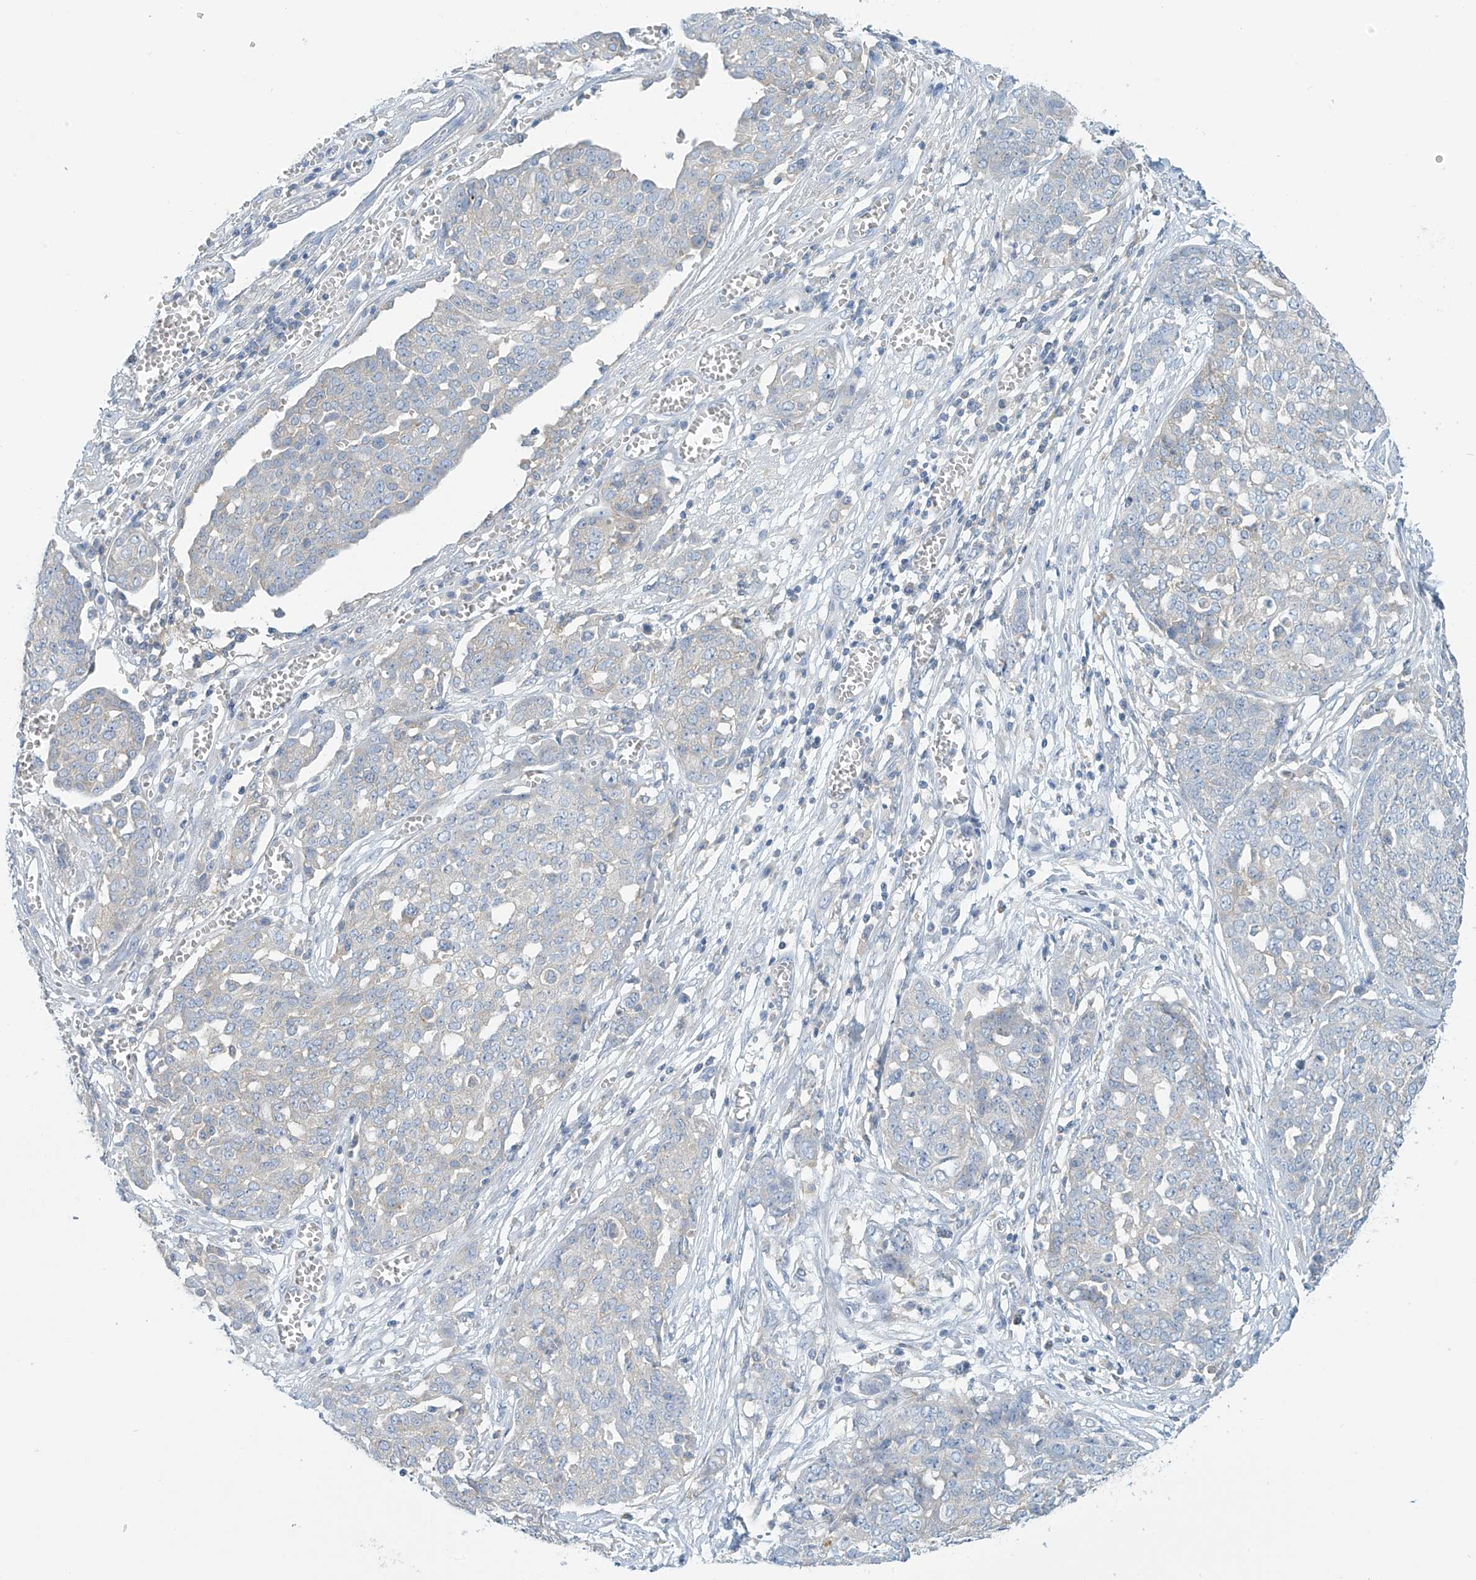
{"staining": {"intensity": "negative", "quantity": "none", "location": "none"}, "tissue": "ovarian cancer", "cell_type": "Tumor cells", "image_type": "cancer", "snomed": [{"axis": "morphology", "description": "Cystadenocarcinoma, serous, NOS"}, {"axis": "topography", "description": "Soft tissue"}, {"axis": "topography", "description": "Ovary"}], "caption": "IHC histopathology image of human ovarian serous cystadenocarcinoma stained for a protein (brown), which shows no staining in tumor cells. The staining was performed using DAB (3,3'-diaminobenzidine) to visualize the protein expression in brown, while the nuclei were stained in blue with hematoxylin (Magnification: 20x).", "gene": "SLC6A12", "patient": {"sex": "female", "age": 57}}